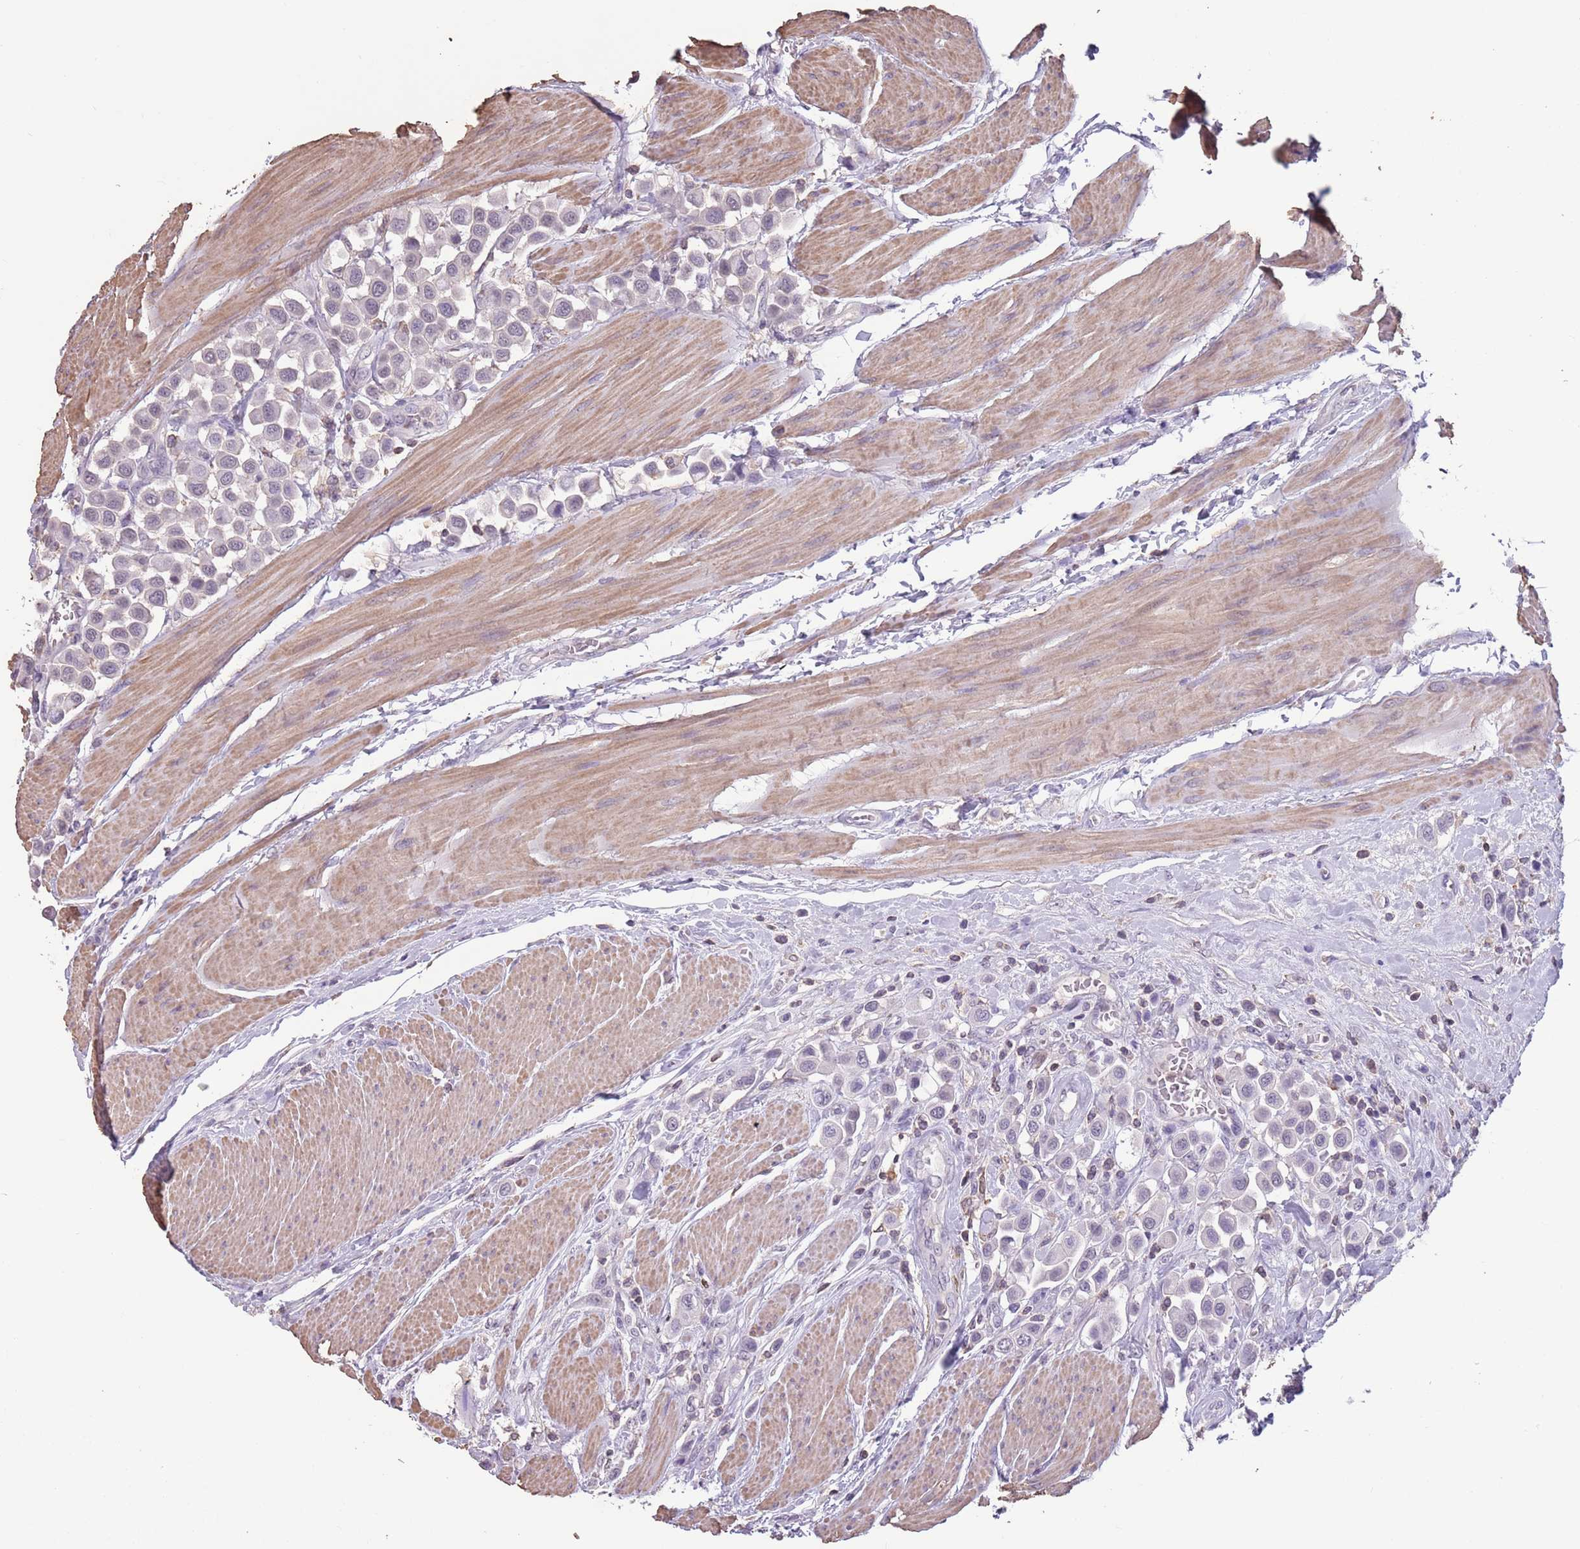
{"staining": {"intensity": "negative", "quantity": "none", "location": "none"}, "tissue": "urothelial cancer", "cell_type": "Tumor cells", "image_type": "cancer", "snomed": [{"axis": "morphology", "description": "Urothelial carcinoma, High grade"}, {"axis": "topography", "description": "Urinary bladder"}], "caption": "This is a photomicrograph of immunohistochemistry staining of urothelial cancer, which shows no expression in tumor cells.", "gene": "SUN5", "patient": {"sex": "male", "age": 50}}